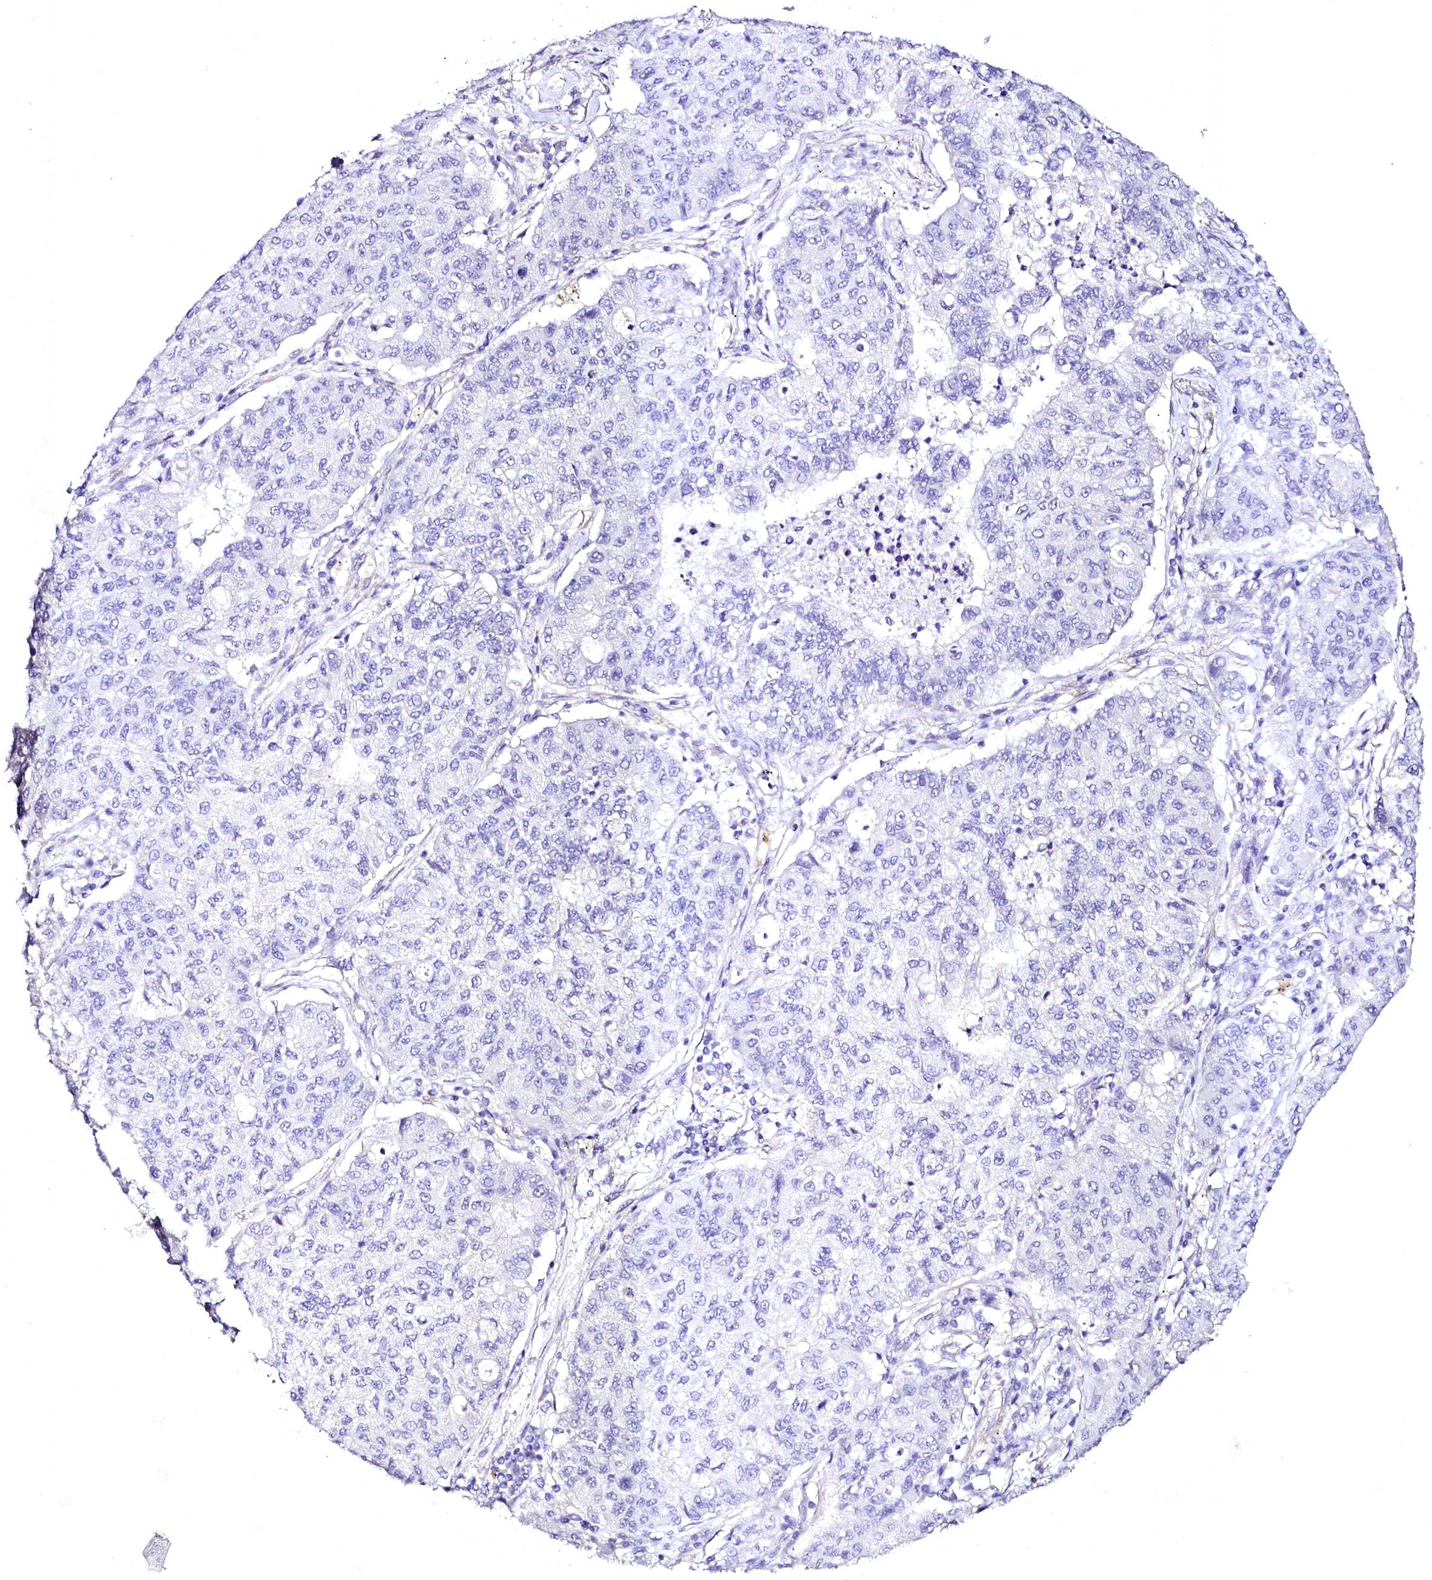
{"staining": {"intensity": "negative", "quantity": "none", "location": "none"}, "tissue": "lung cancer", "cell_type": "Tumor cells", "image_type": "cancer", "snomed": [{"axis": "morphology", "description": "Squamous cell carcinoma, NOS"}, {"axis": "topography", "description": "Lung"}], "caption": "IHC histopathology image of neoplastic tissue: squamous cell carcinoma (lung) stained with DAB (3,3'-diaminobenzidine) displays no significant protein positivity in tumor cells. (DAB (3,3'-diaminobenzidine) immunohistochemistry, high magnification).", "gene": "STXBP1", "patient": {"sex": "male", "age": 74}}